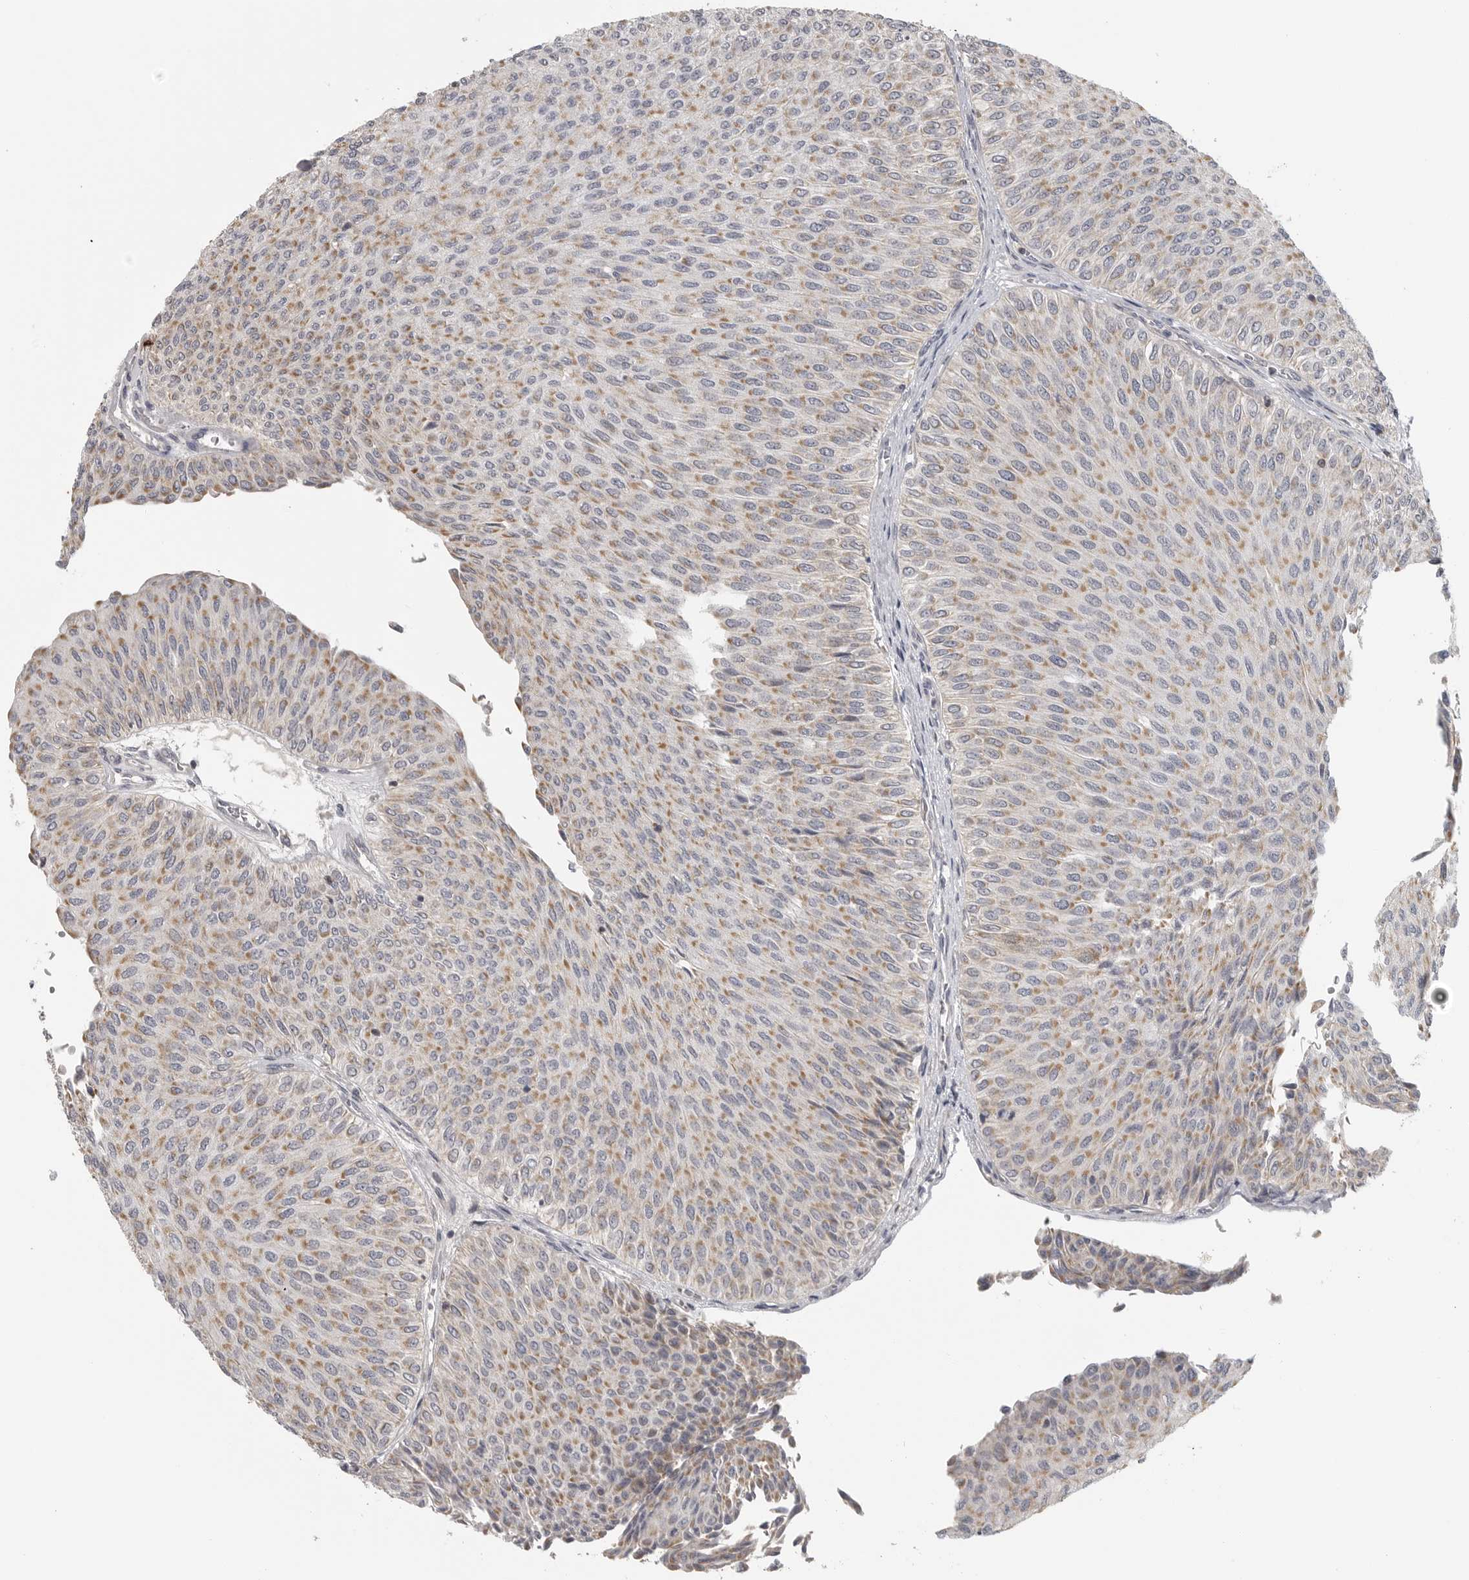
{"staining": {"intensity": "moderate", "quantity": ">75%", "location": "cytoplasmic/membranous"}, "tissue": "urothelial cancer", "cell_type": "Tumor cells", "image_type": "cancer", "snomed": [{"axis": "morphology", "description": "Urothelial carcinoma, Low grade"}, {"axis": "topography", "description": "Urinary bladder"}], "caption": "Urothelial carcinoma (low-grade) stained for a protein exhibits moderate cytoplasmic/membranous positivity in tumor cells.", "gene": "RXFP3", "patient": {"sex": "male", "age": 78}}